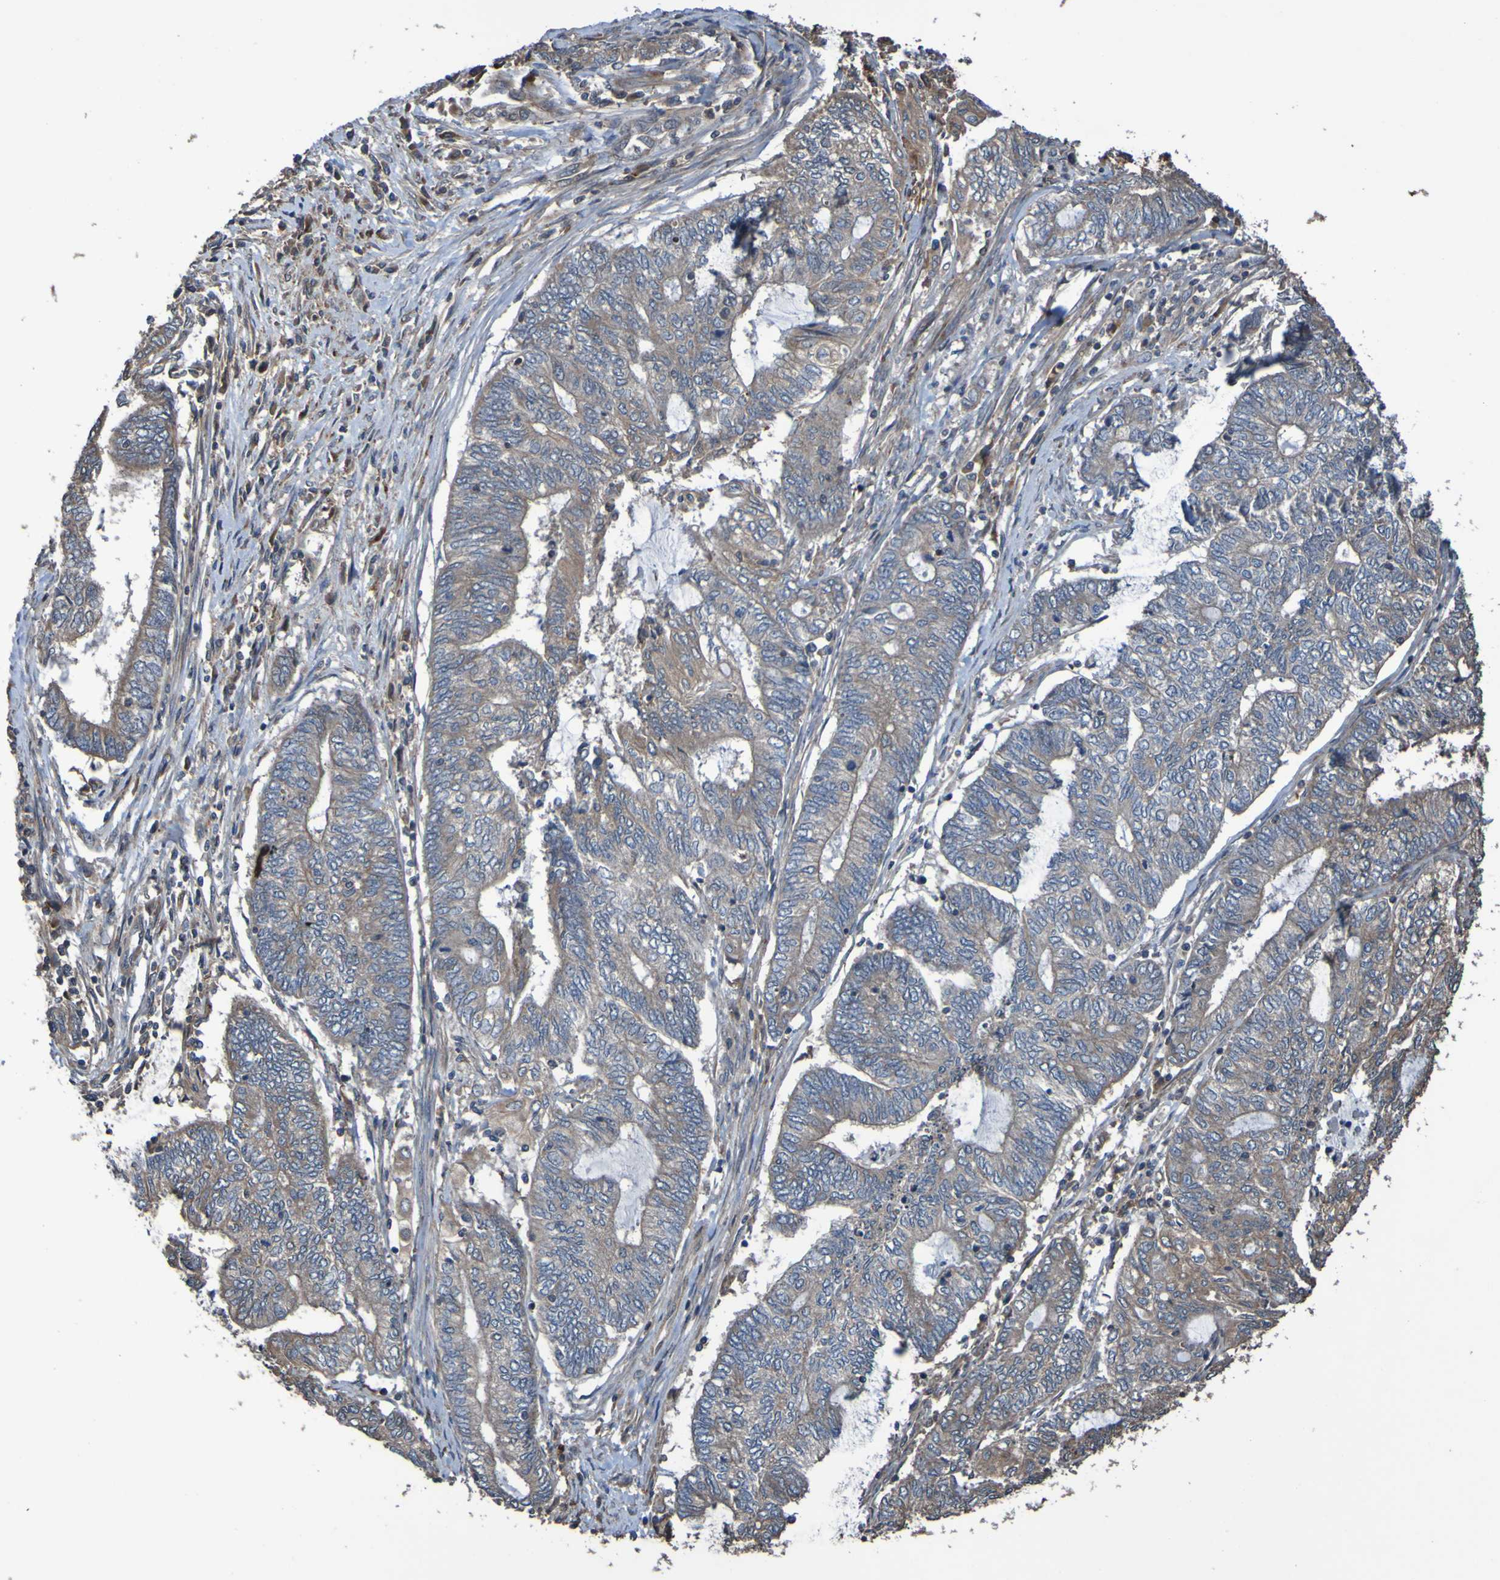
{"staining": {"intensity": "weak", "quantity": ">75%", "location": "cytoplasmic/membranous"}, "tissue": "endometrial cancer", "cell_type": "Tumor cells", "image_type": "cancer", "snomed": [{"axis": "morphology", "description": "Adenocarcinoma, NOS"}, {"axis": "topography", "description": "Uterus"}, {"axis": "topography", "description": "Endometrium"}], "caption": "A low amount of weak cytoplasmic/membranous positivity is seen in approximately >75% of tumor cells in endometrial adenocarcinoma tissue.", "gene": "UCN", "patient": {"sex": "female", "age": 70}}